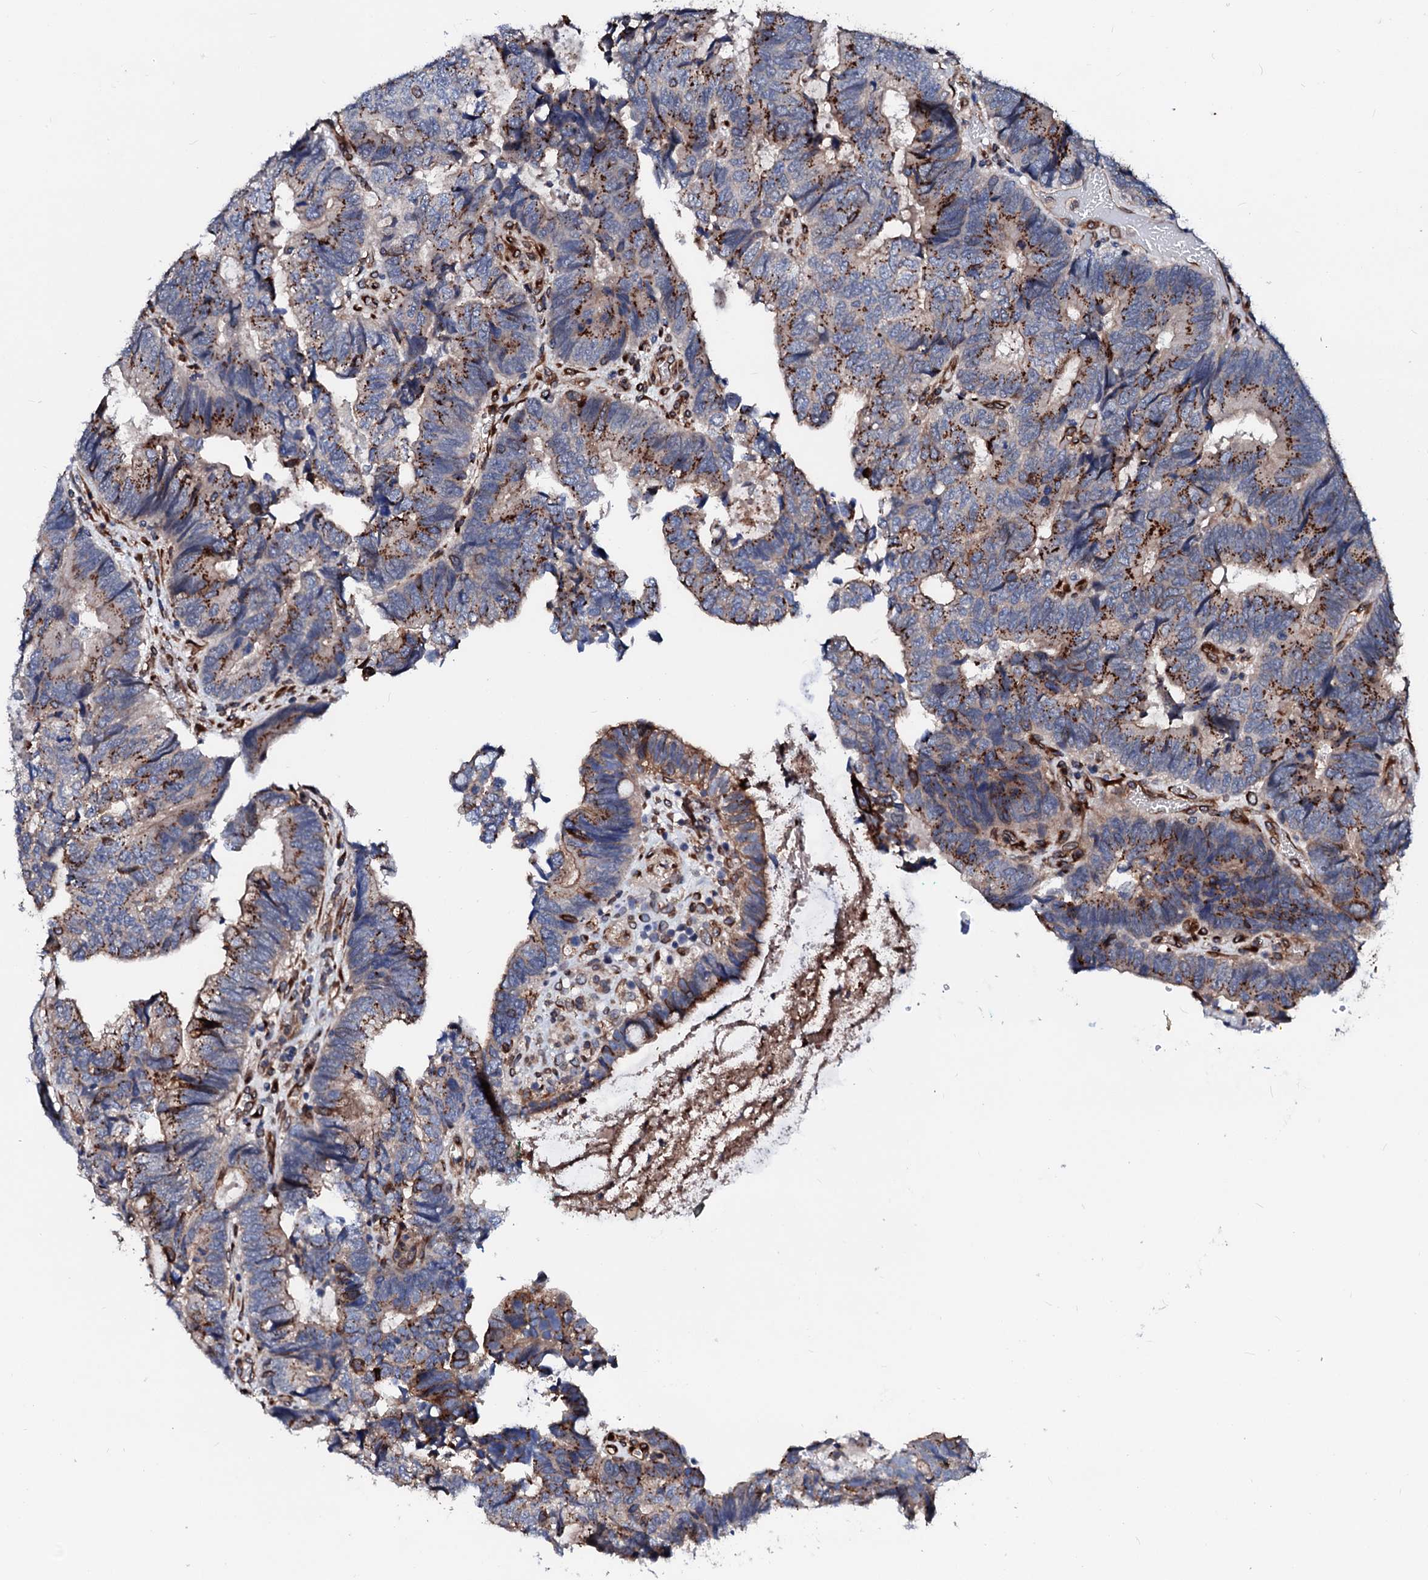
{"staining": {"intensity": "moderate", "quantity": "25%-75%", "location": "cytoplasmic/membranous"}, "tissue": "colorectal cancer", "cell_type": "Tumor cells", "image_type": "cancer", "snomed": [{"axis": "morphology", "description": "Adenocarcinoma, NOS"}, {"axis": "topography", "description": "Colon"}], "caption": "This image displays immunohistochemistry (IHC) staining of colorectal cancer (adenocarcinoma), with medium moderate cytoplasmic/membranous positivity in about 25%-75% of tumor cells.", "gene": "TMCO3", "patient": {"sex": "female", "age": 67}}